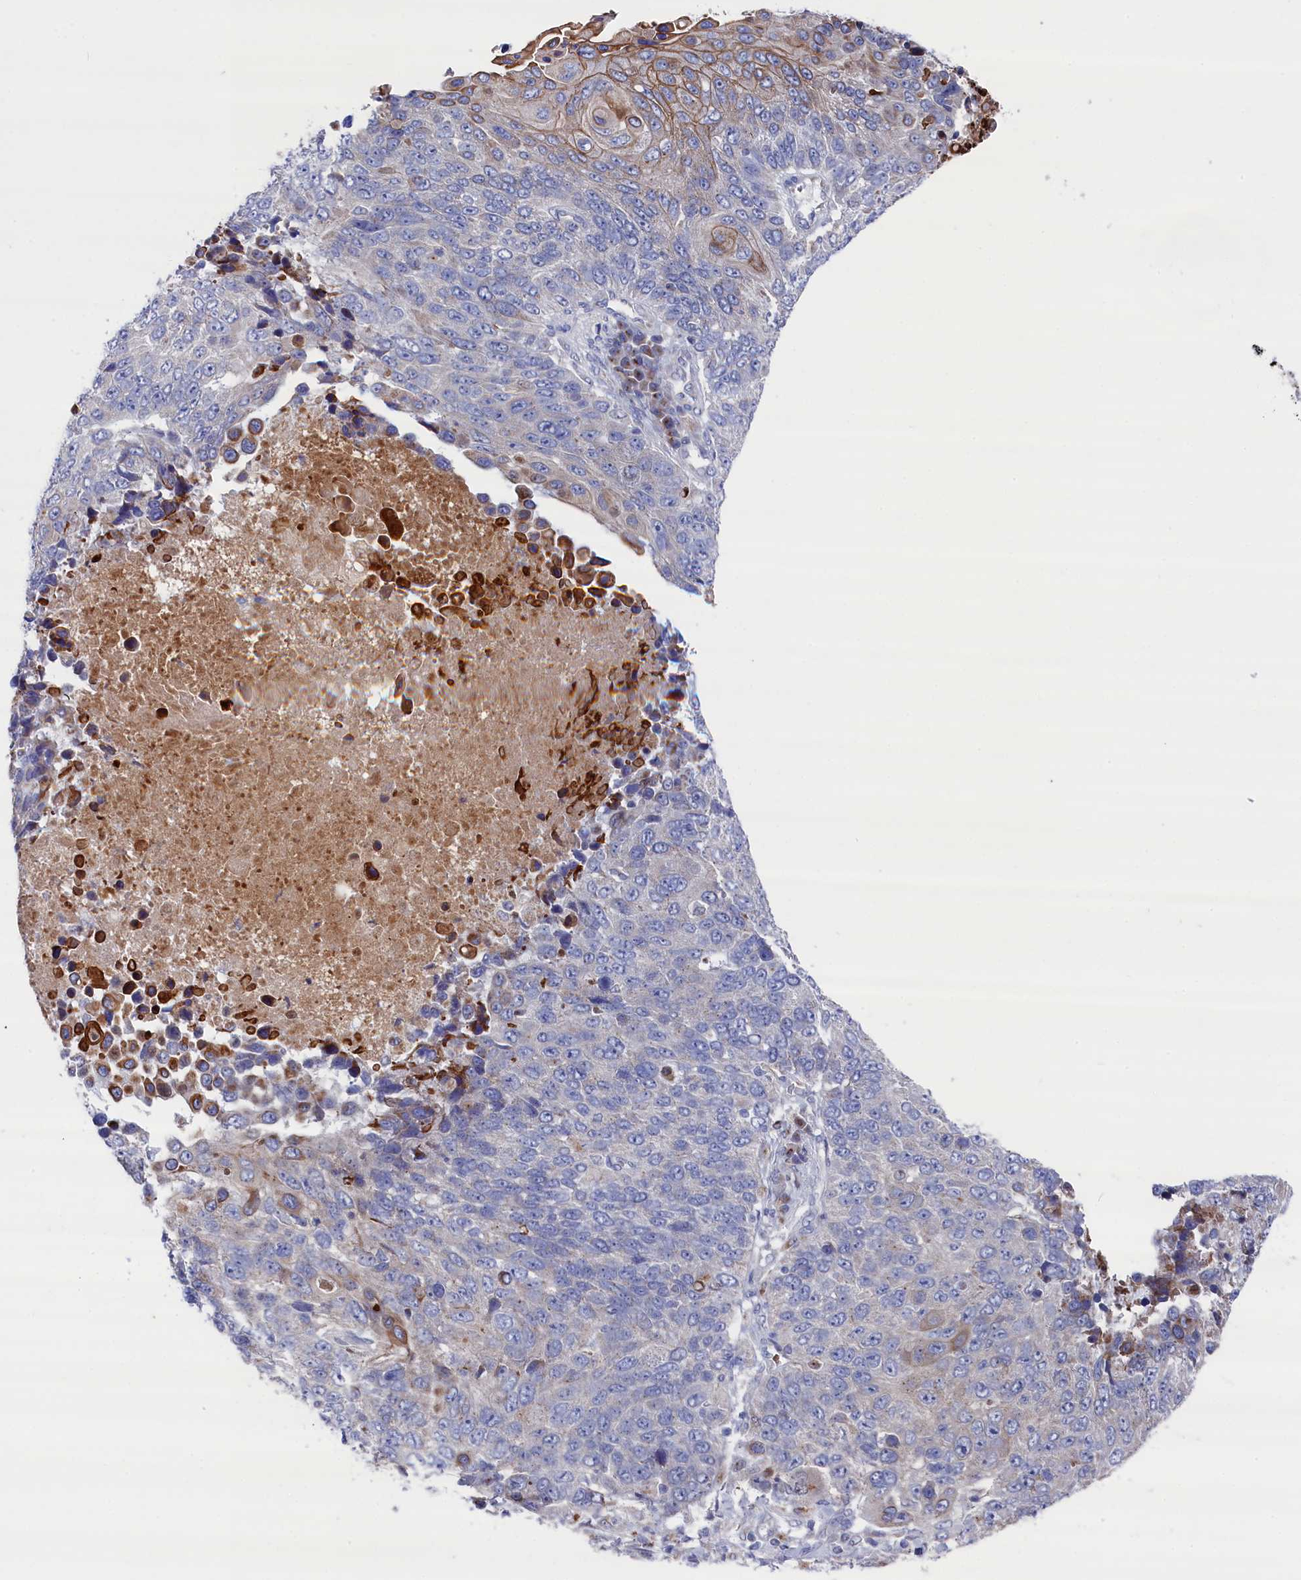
{"staining": {"intensity": "moderate", "quantity": "<25%", "location": "cytoplasmic/membranous"}, "tissue": "lung cancer", "cell_type": "Tumor cells", "image_type": "cancer", "snomed": [{"axis": "morphology", "description": "Normal tissue, NOS"}, {"axis": "morphology", "description": "Squamous cell carcinoma, NOS"}, {"axis": "topography", "description": "Lymph node"}, {"axis": "topography", "description": "Lung"}], "caption": "Immunohistochemistry (IHC) staining of lung cancer, which demonstrates low levels of moderate cytoplasmic/membranous expression in about <25% of tumor cells indicating moderate cytoplasmic/membranous protein positivity. The staining was performed using DAB (3,3'-diaminobenzidine) (brown) for protein detection and nuclei were counterstained in hematoxylin (blue).", "gene": "GPR108", "patient": {"sex": "male", "age": 66}}